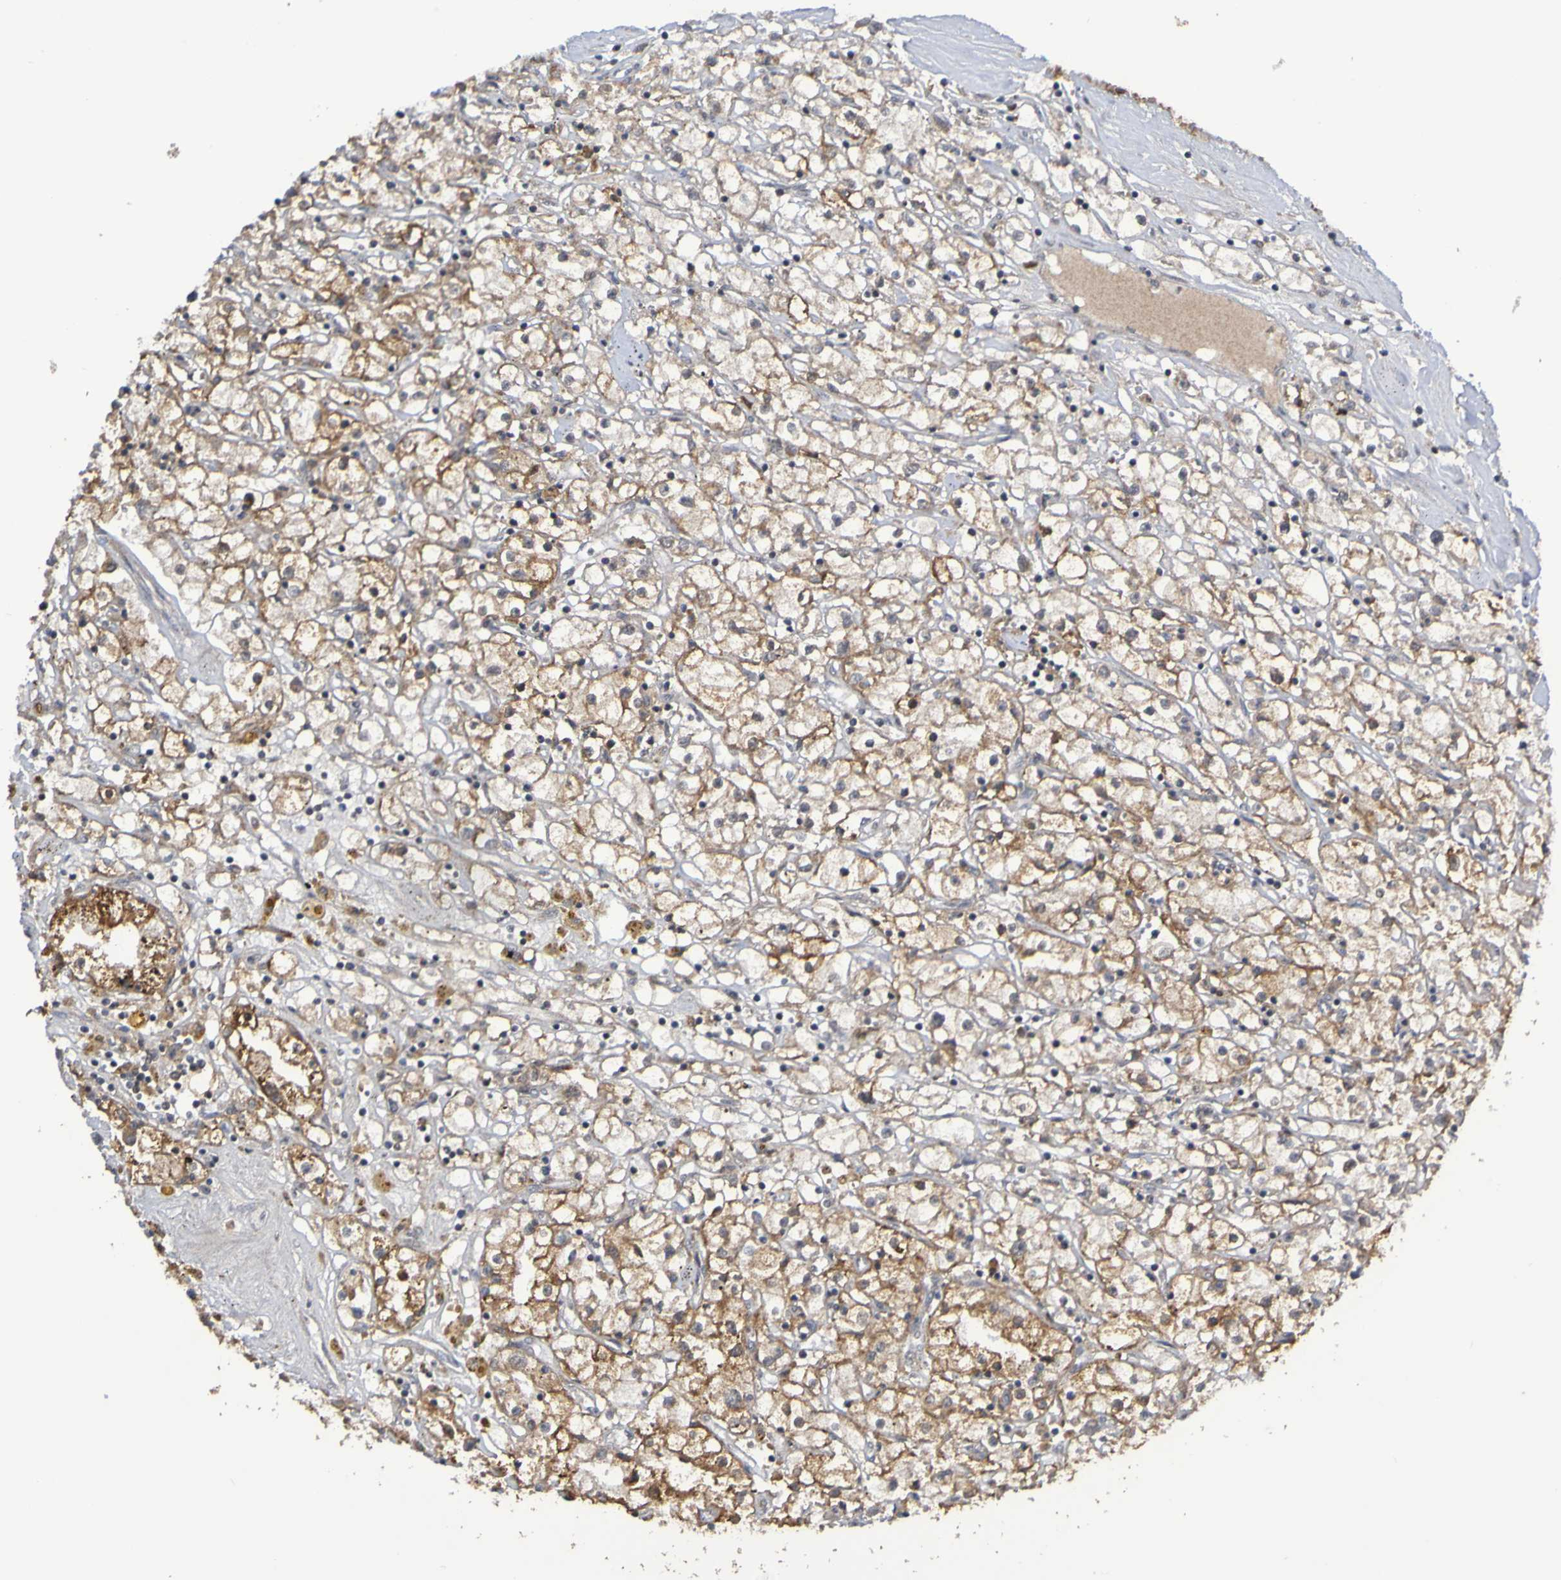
{"staining": {"intensity": "moderate", "quantity": ">75%", "location": "cytoplasmic/membranous"}, "tissue": "renal cancer", "cell_type": "Tumor cells", "image_type": "cancer", "snomed": [{"axis": "morphology", "description": "Adenocarcinoma, NOS"}, {"axis": "topography", "description": "Kidney"}], "caption": "The immunohistochemical stain labels moderate cytoplasmic/membranous expression in tumor cells of adenocarcinoma (renal) tissue.", "gene": "ITLN1", "patient": {"sex": "male", "age": 56}}